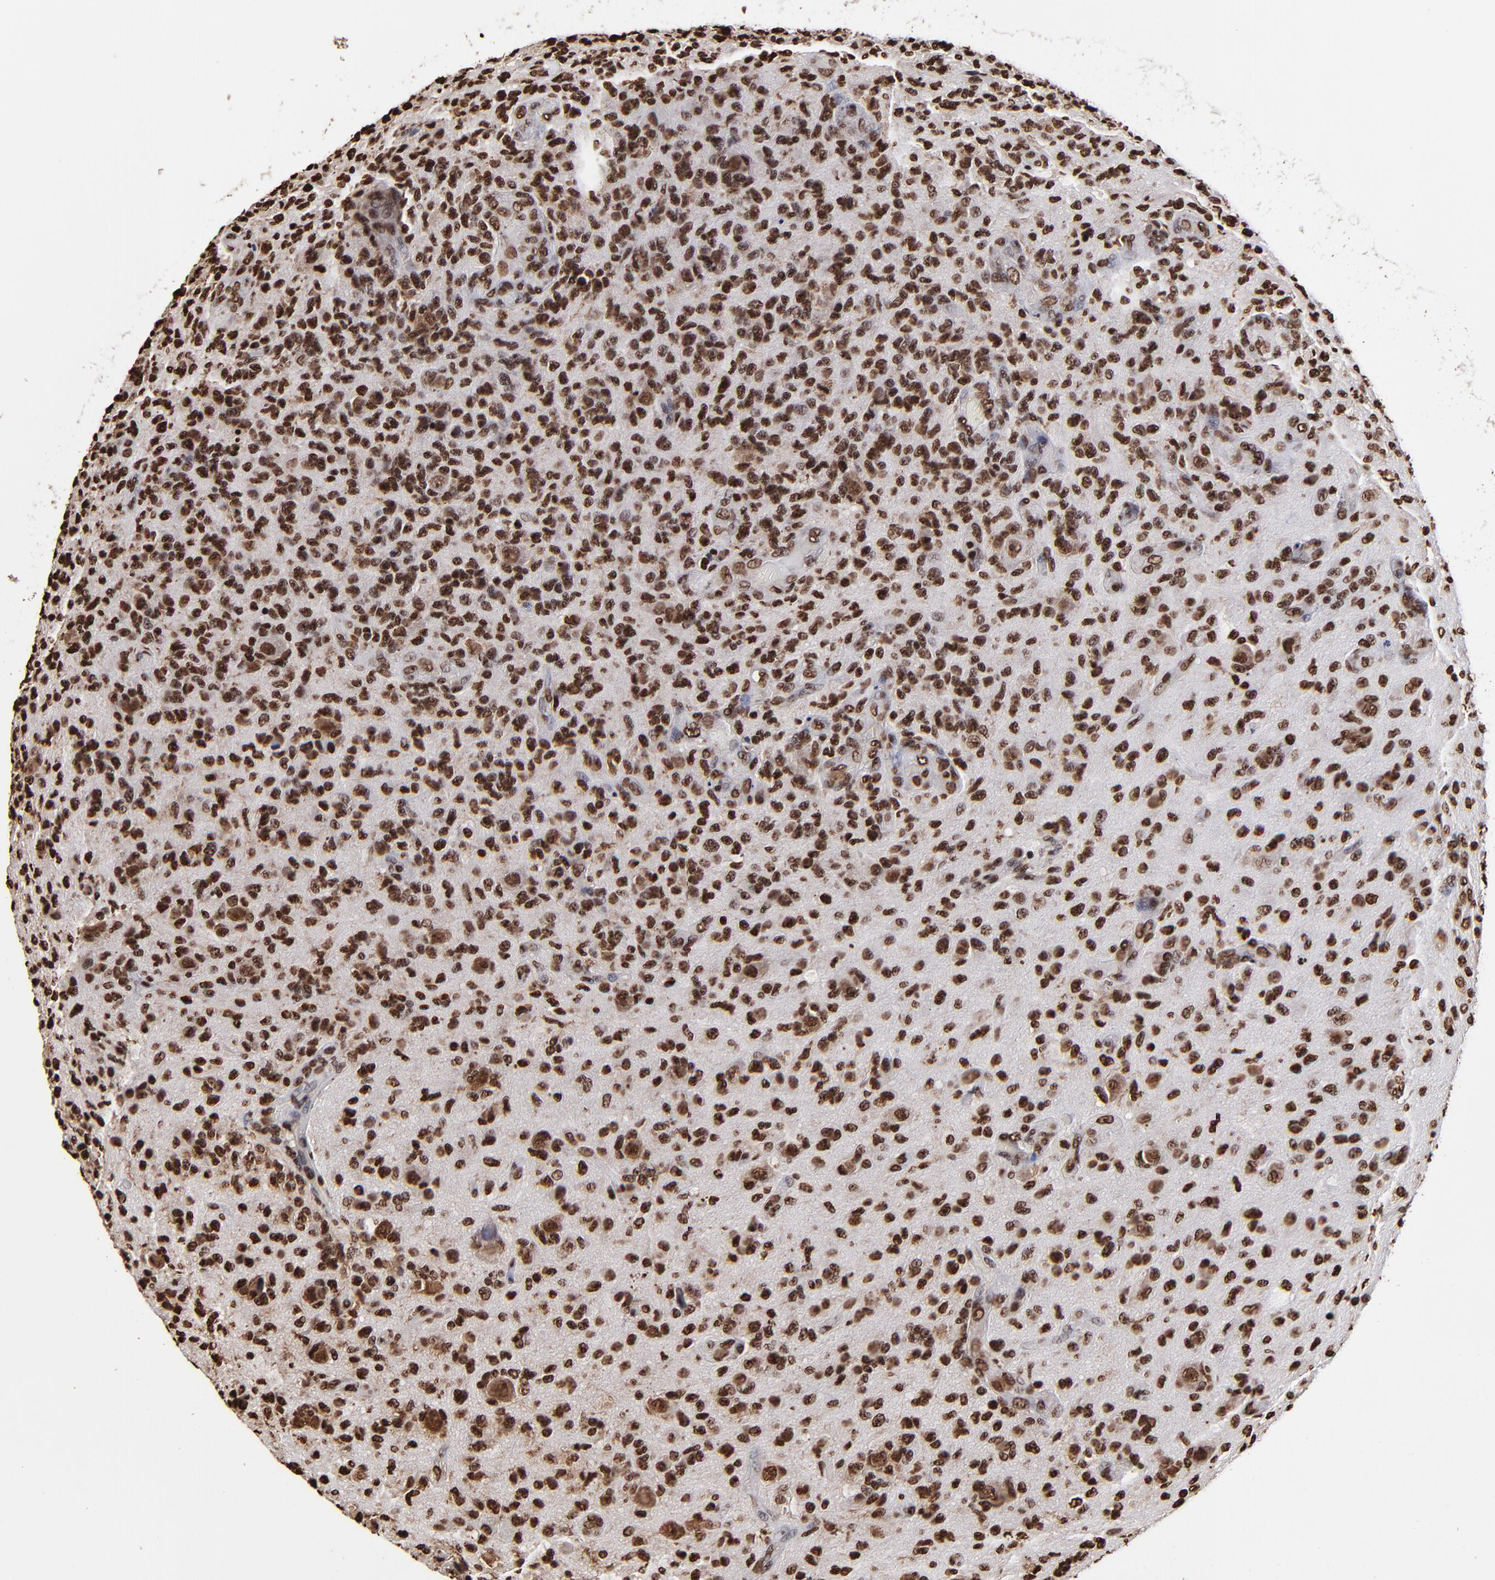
{"staining": {"intensity": "strong", "quantity": ">75%", "location": "nuclear"}, "tissue": "glioma", "cell_type": "Tumor cells", "image_type": "cancer", "snomed": [{"axis": "morphology", "description": "Glioma, malignant, High grade"}, {"axis": "topography", "description": "Brain"}], "caption": "This image reveals immunohistochemistry staining of malignant glioma (high-grade), with high strong nuclear staining in about >75% of tumor cells.", "gene": "ZNF544", "patient": {"sex": "male", "age": 36}}